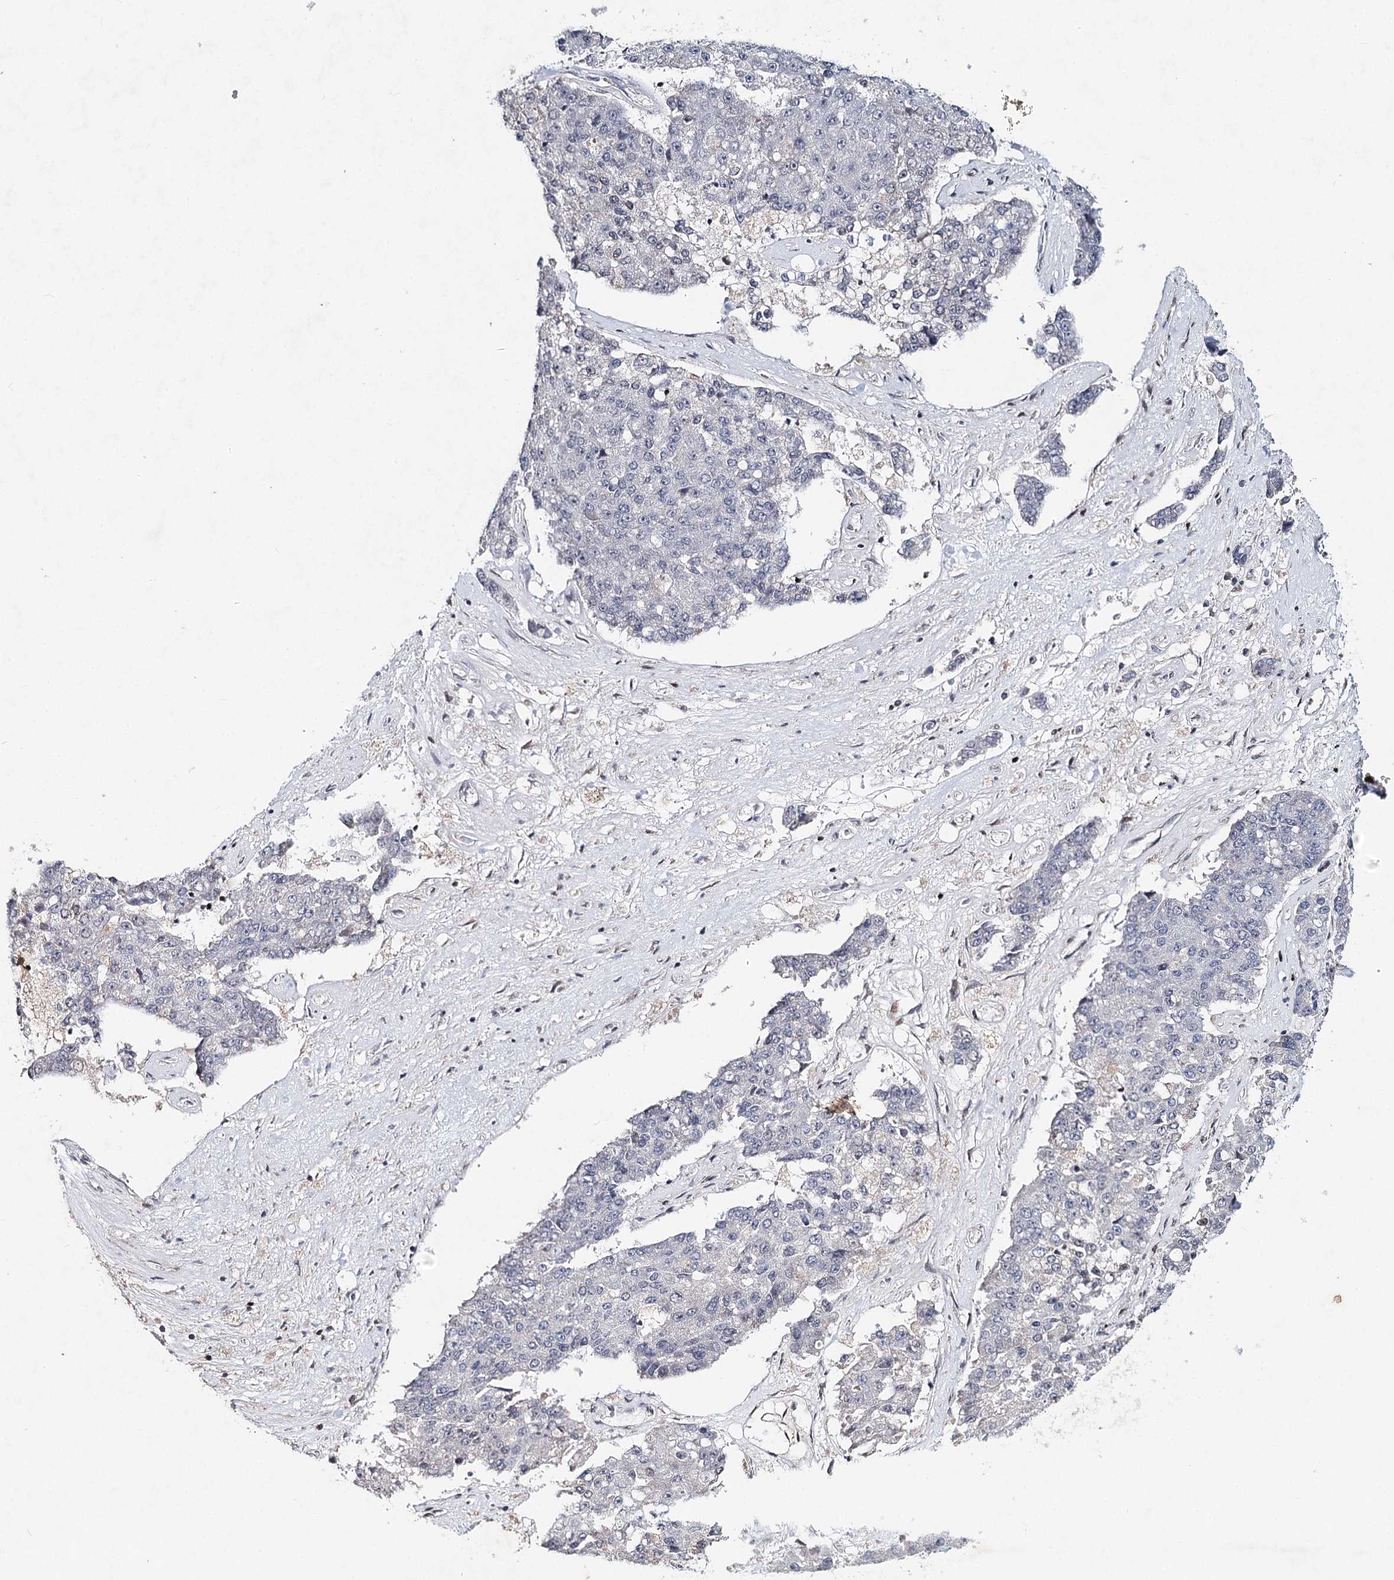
{"staining": {"intensity": "negative", "quantity": "none", "location": "none"}, "tissue": "pancreatic cancer", "cell_type": "Tumor cells", "image_type": "cancer", "snomed": [{"axis": "morphology", "description": "Adenocarcinoma, NOS"}, {"axis": "topography", "description": "Pancreas"}], "caption": "This is an immunohistochemistry (IHC) histopathology image of human pancreatic adenocarcinoma. There is no expression in tumor cells.", "gene": "FRMD4A", "patient": {"sex": "male", "age": 50}}